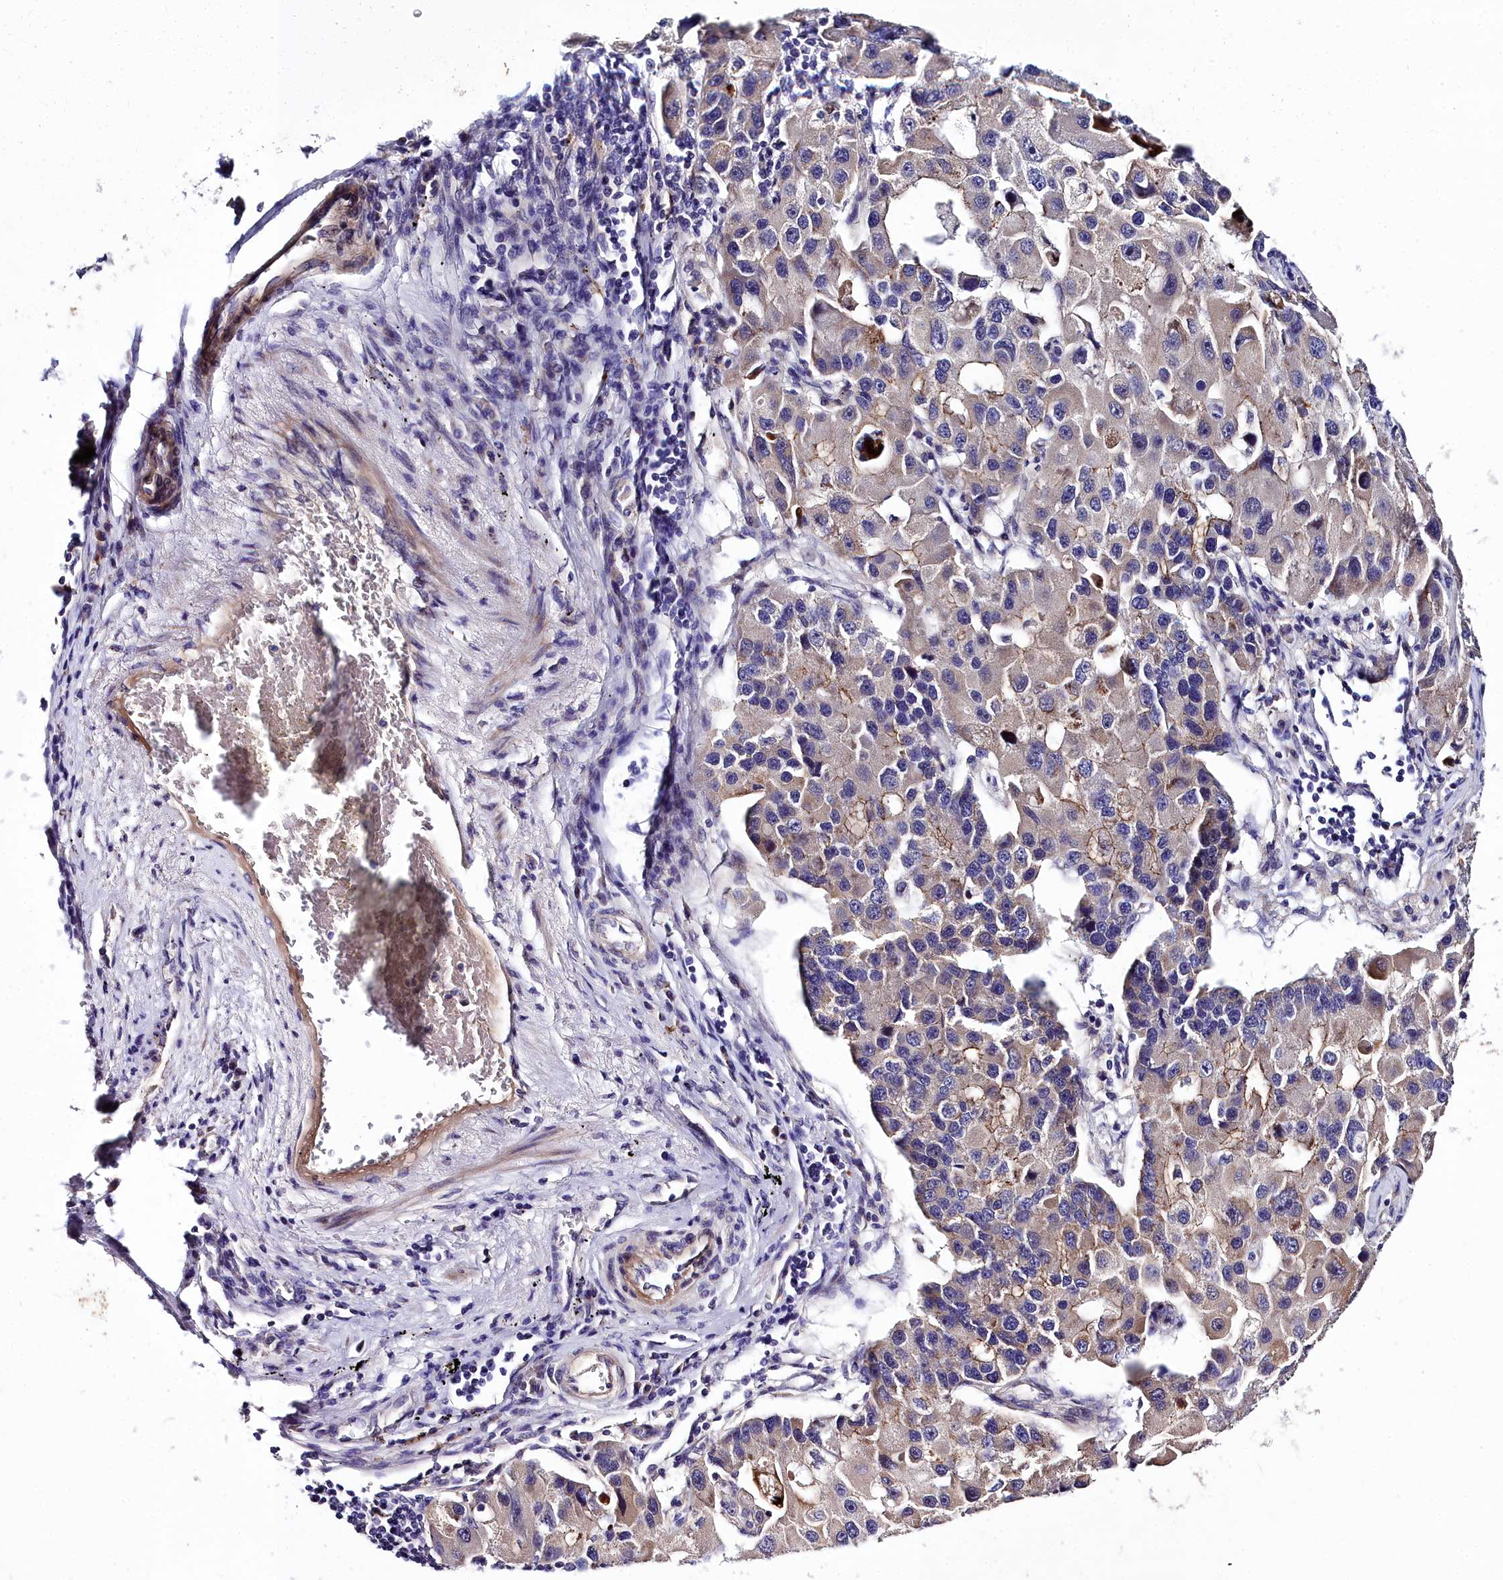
{"staining": {"intensity": "weak", "quantity": "25%-75%", "location": "cytoplasmic/membranous"}, "tissue": "lung cancer", "cell_type": "Tumor cells", "image_type": "cancer", "snomed": [{"axis": "morphology", "description": "Adenocarcinoma, NOS"}, {"axis": "topography", "description": "Lung"}], "caption": "Immunohistochemistry micrograph of neoplastic tissue: lung adenocarcinoma stained using immunohistochemistry (IHC) displays low levels of weak protein expression localized specifically in the cytoplasmic/membranous of tumor cells, appearing as a cytoplasmic/membranous brown color.", "gene": "NT5M", "patient": {"sex": "female", "age": 54}}